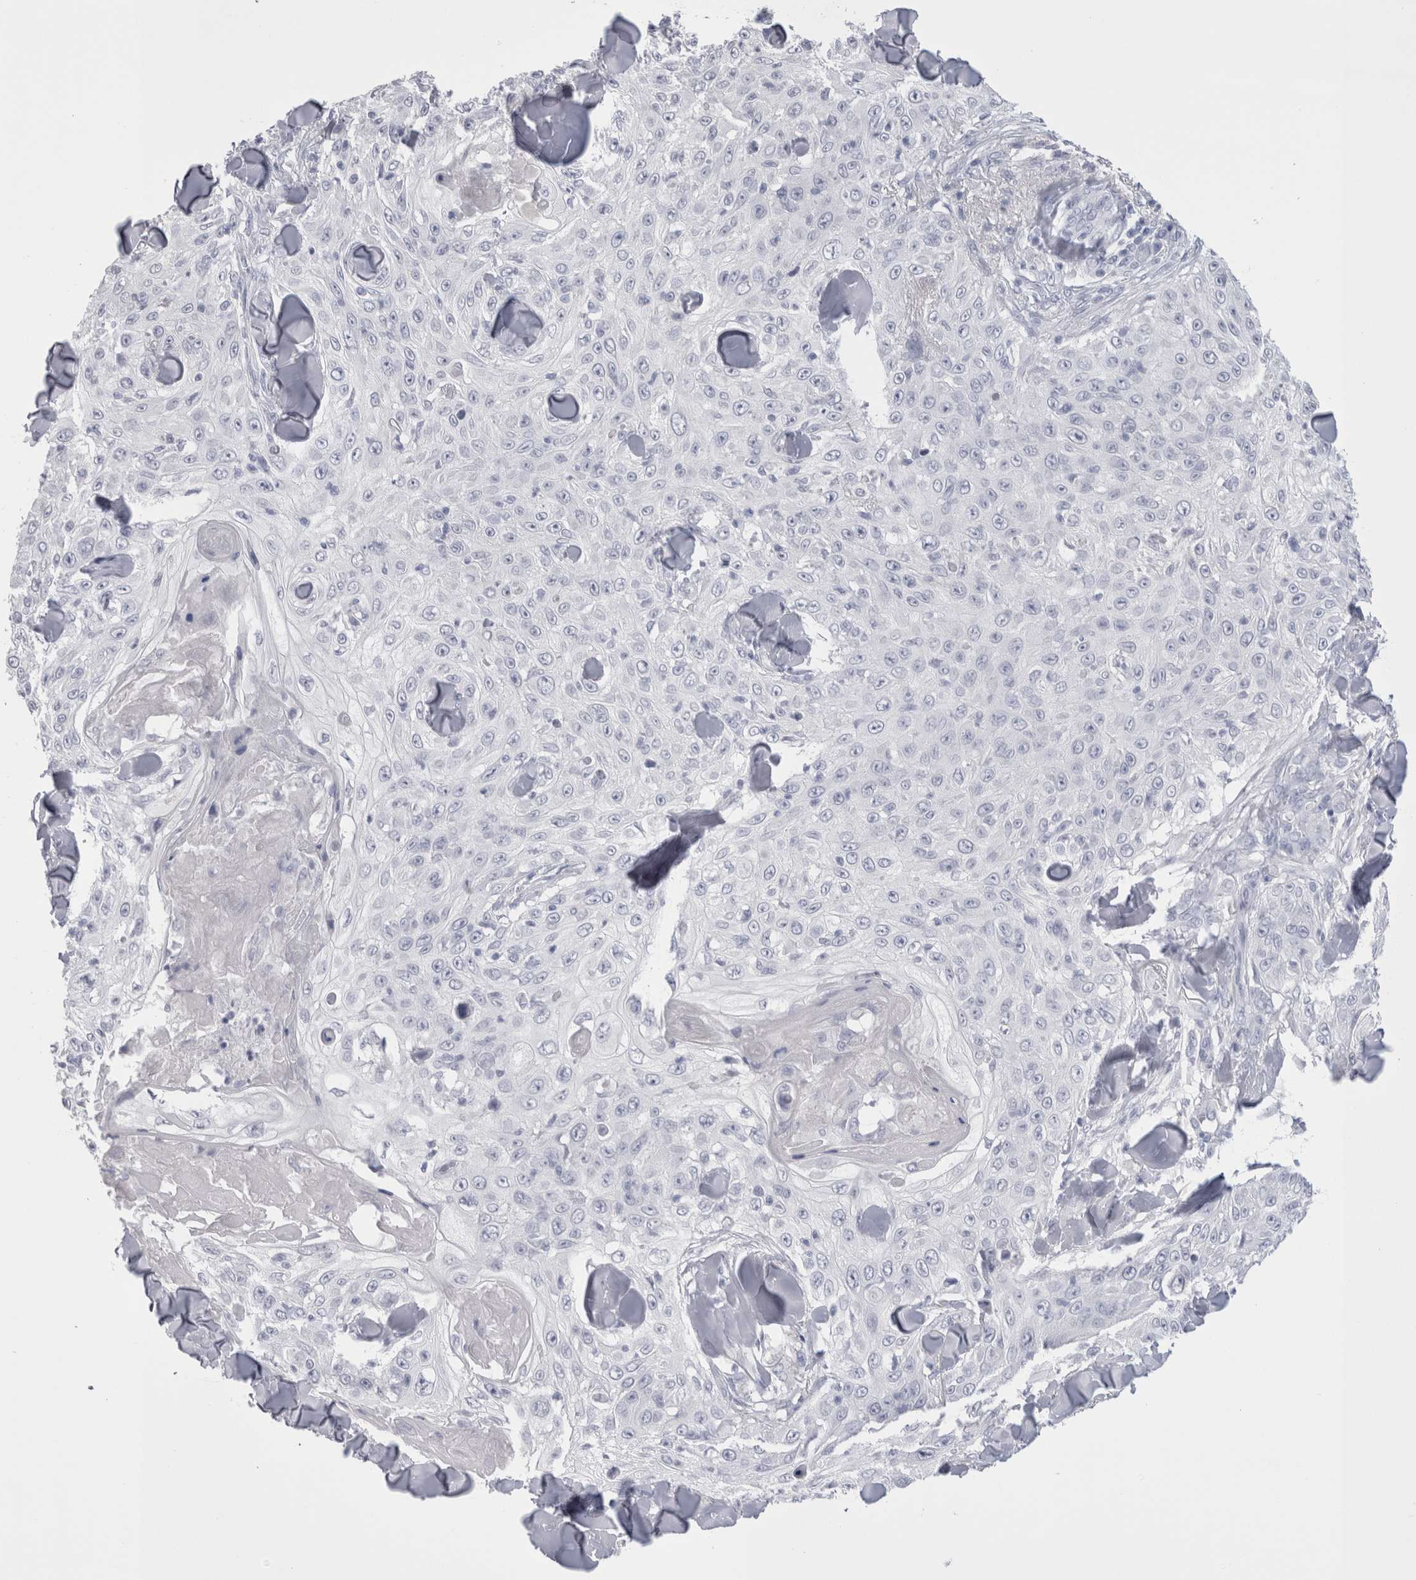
{"staining": {"intensity": "negative", "quantity": "none", "location": "none"}, "tissue": "skin cancer", "cell_type": "Tumor cells", "image_type": "cancer", "snomed": [{"axis": "morphology", "description": "Squamous cell carcinoma, NOS"}, {"axis": "topography", "description": "Skin"}], "caption": "High magnification brightfield microscopy of skin cancer stained with DAB (3,3'-diaminobenzidine) (brown) and counterstained with hematoxylin (blue): tumor cells show no significant expression.", "gene": "SUCNR1", "patient": {"sex": "male", "age": 86}}